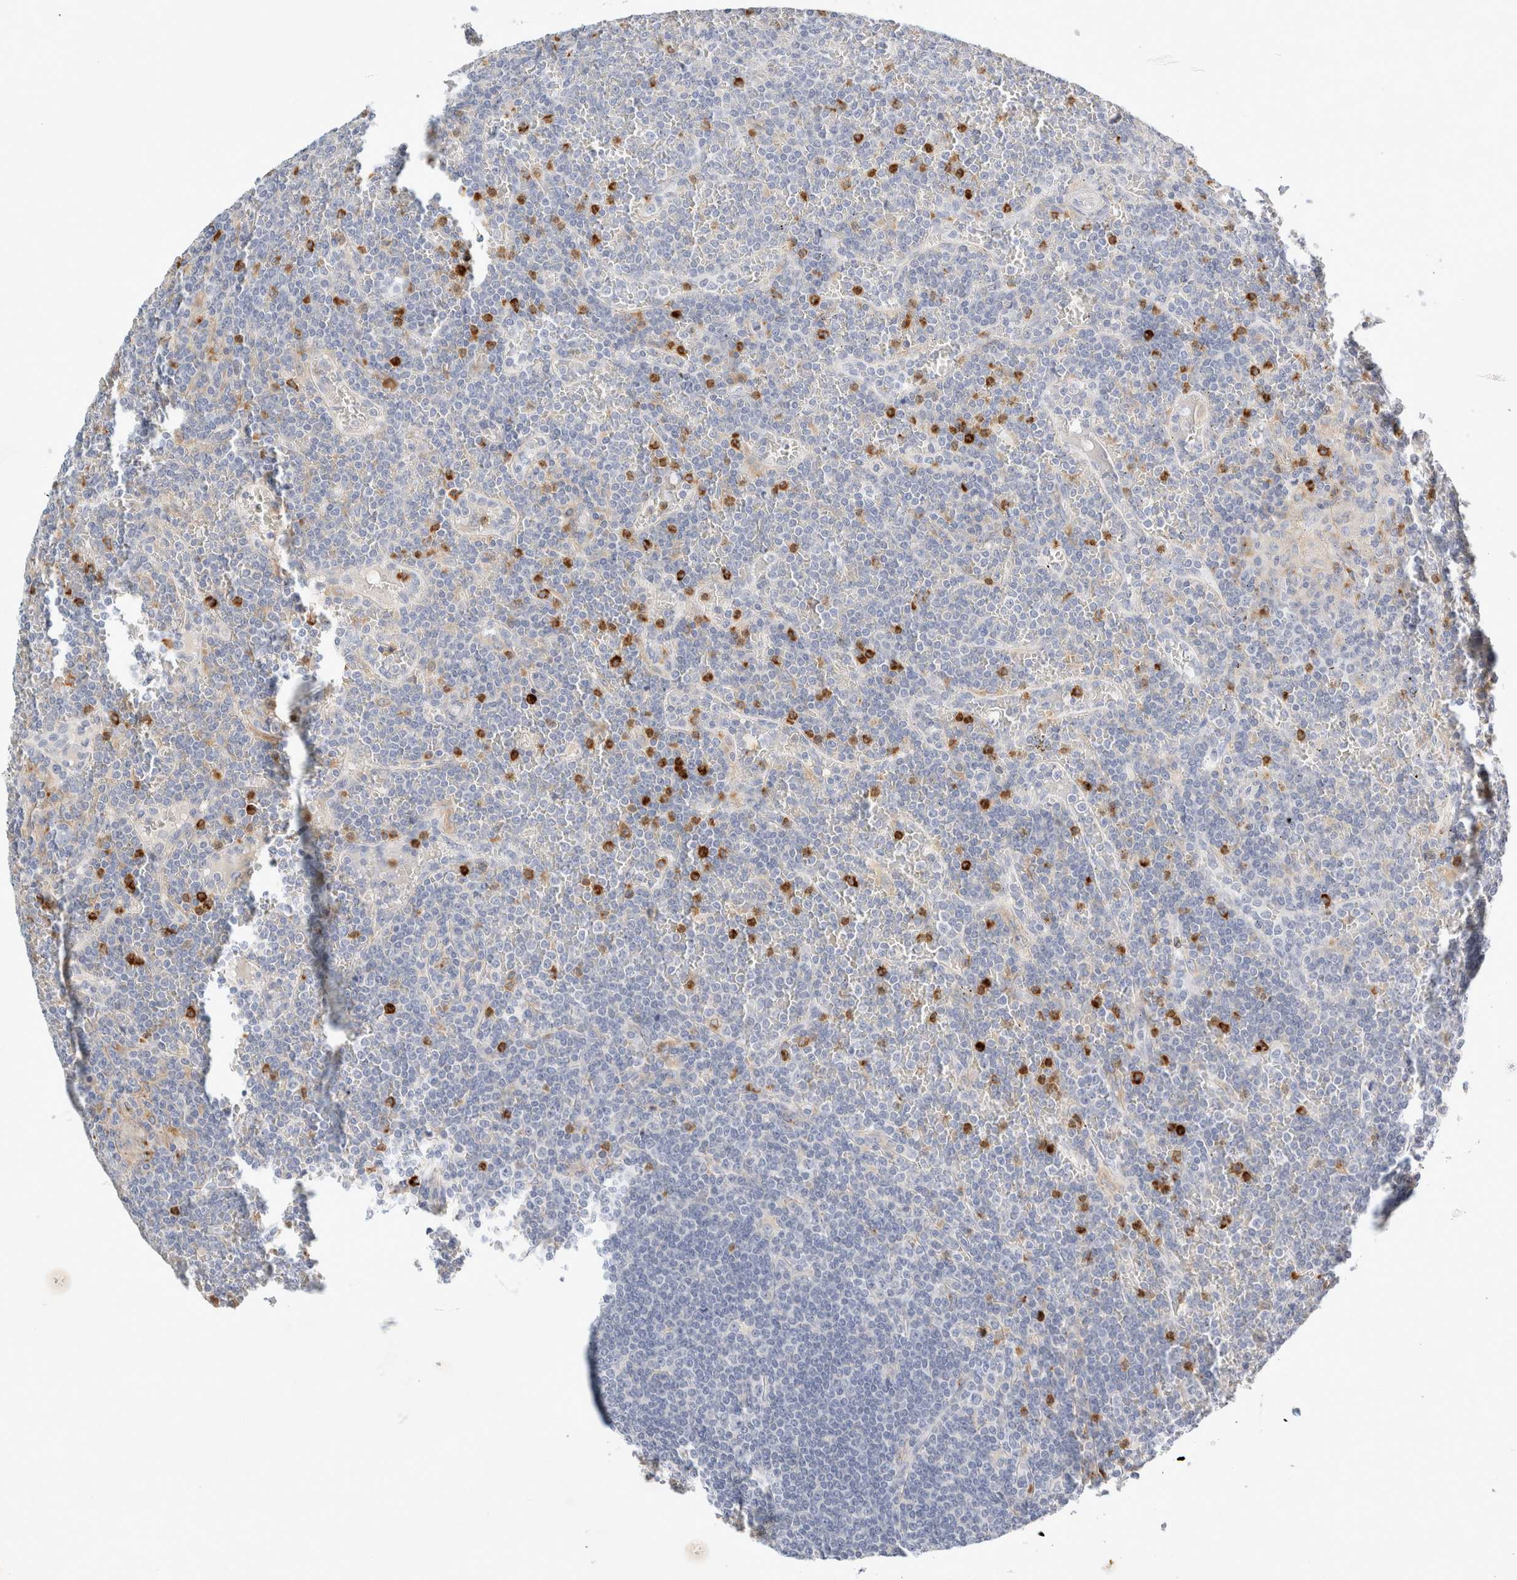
{"staining": {"intensity": "negative", "quantity": "none", "location": "none"}, "tissue": "lymphoma", "cell_type": "Tumor cells", "image_type": "cancer", "snomed": [{"axis": "morphology", "description": "Malignant lymphoma, non-Hodgkin's type, Low grade"}, {"axis": "topography", "description": "Spleen"}], "caption": "Immunohistochemistry image of neoplastic tissue: low-grade malignant lymphoma, non-Hodgkin's type stained with DAB (3,3'-diaminobenzidine) exhibits no significant protein expression in tumor cells.", "gene": "FGL2", "patient": {"sex": "female", "age": 19}}